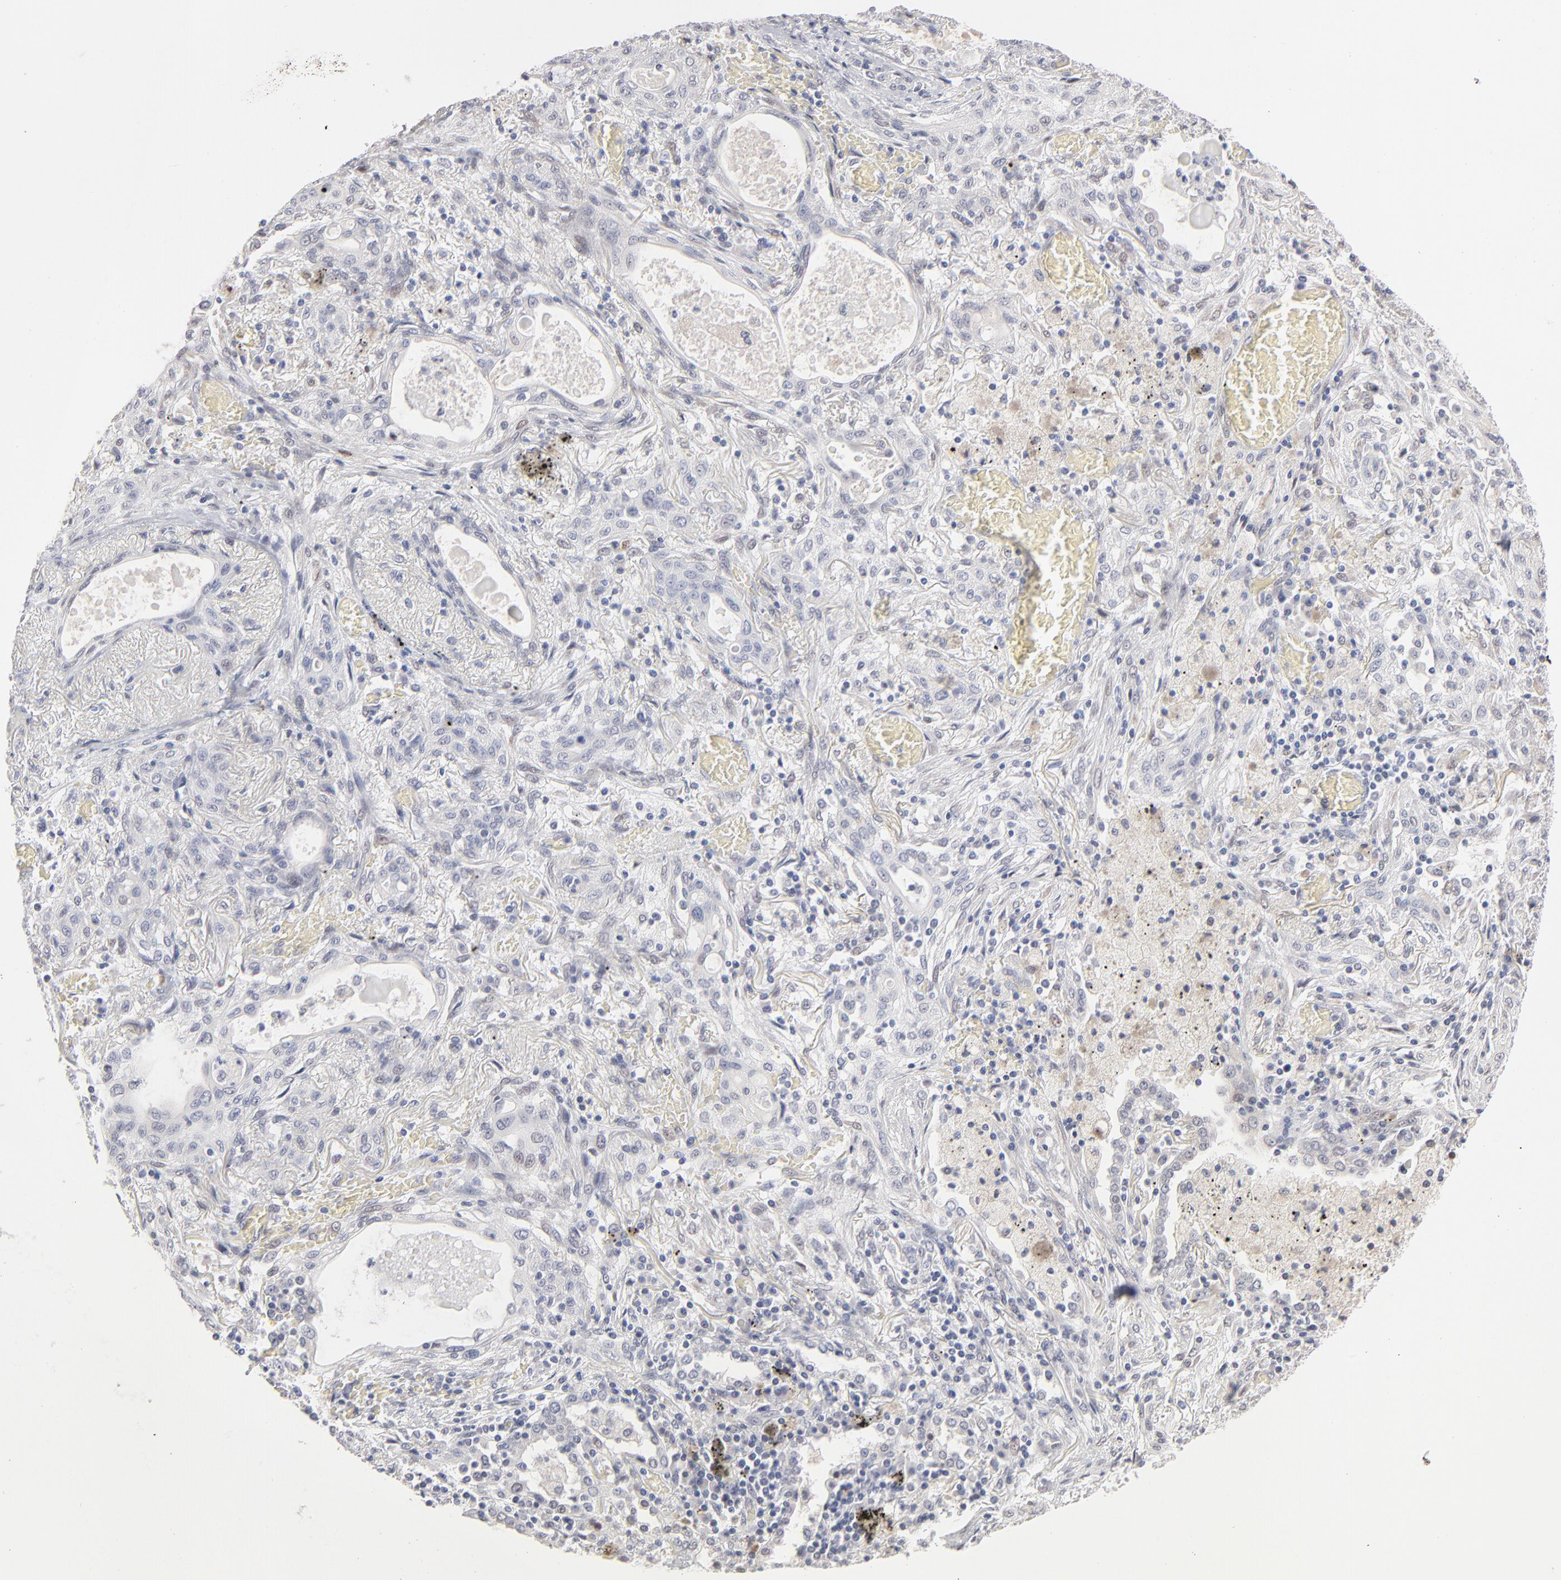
{"staining": {"intensity": "negative", "quantity": "none", "location": "none"}, "tissue": "lung cancer", "cell_type": "Tumor cells", "image_type": "cancer", "snomed": [{"axis": "morphology", "description": "Squamous cell carcinoma, NOS"}, {"axis": "topography", "description": "Lung"}], "caption": "DAB immunohistochemical staining of human lung squamous cell carcinoma reveals no significant expression in tumor cells.", "gene": "RBM3", "patient": {"sex": "female", "age": 47}}